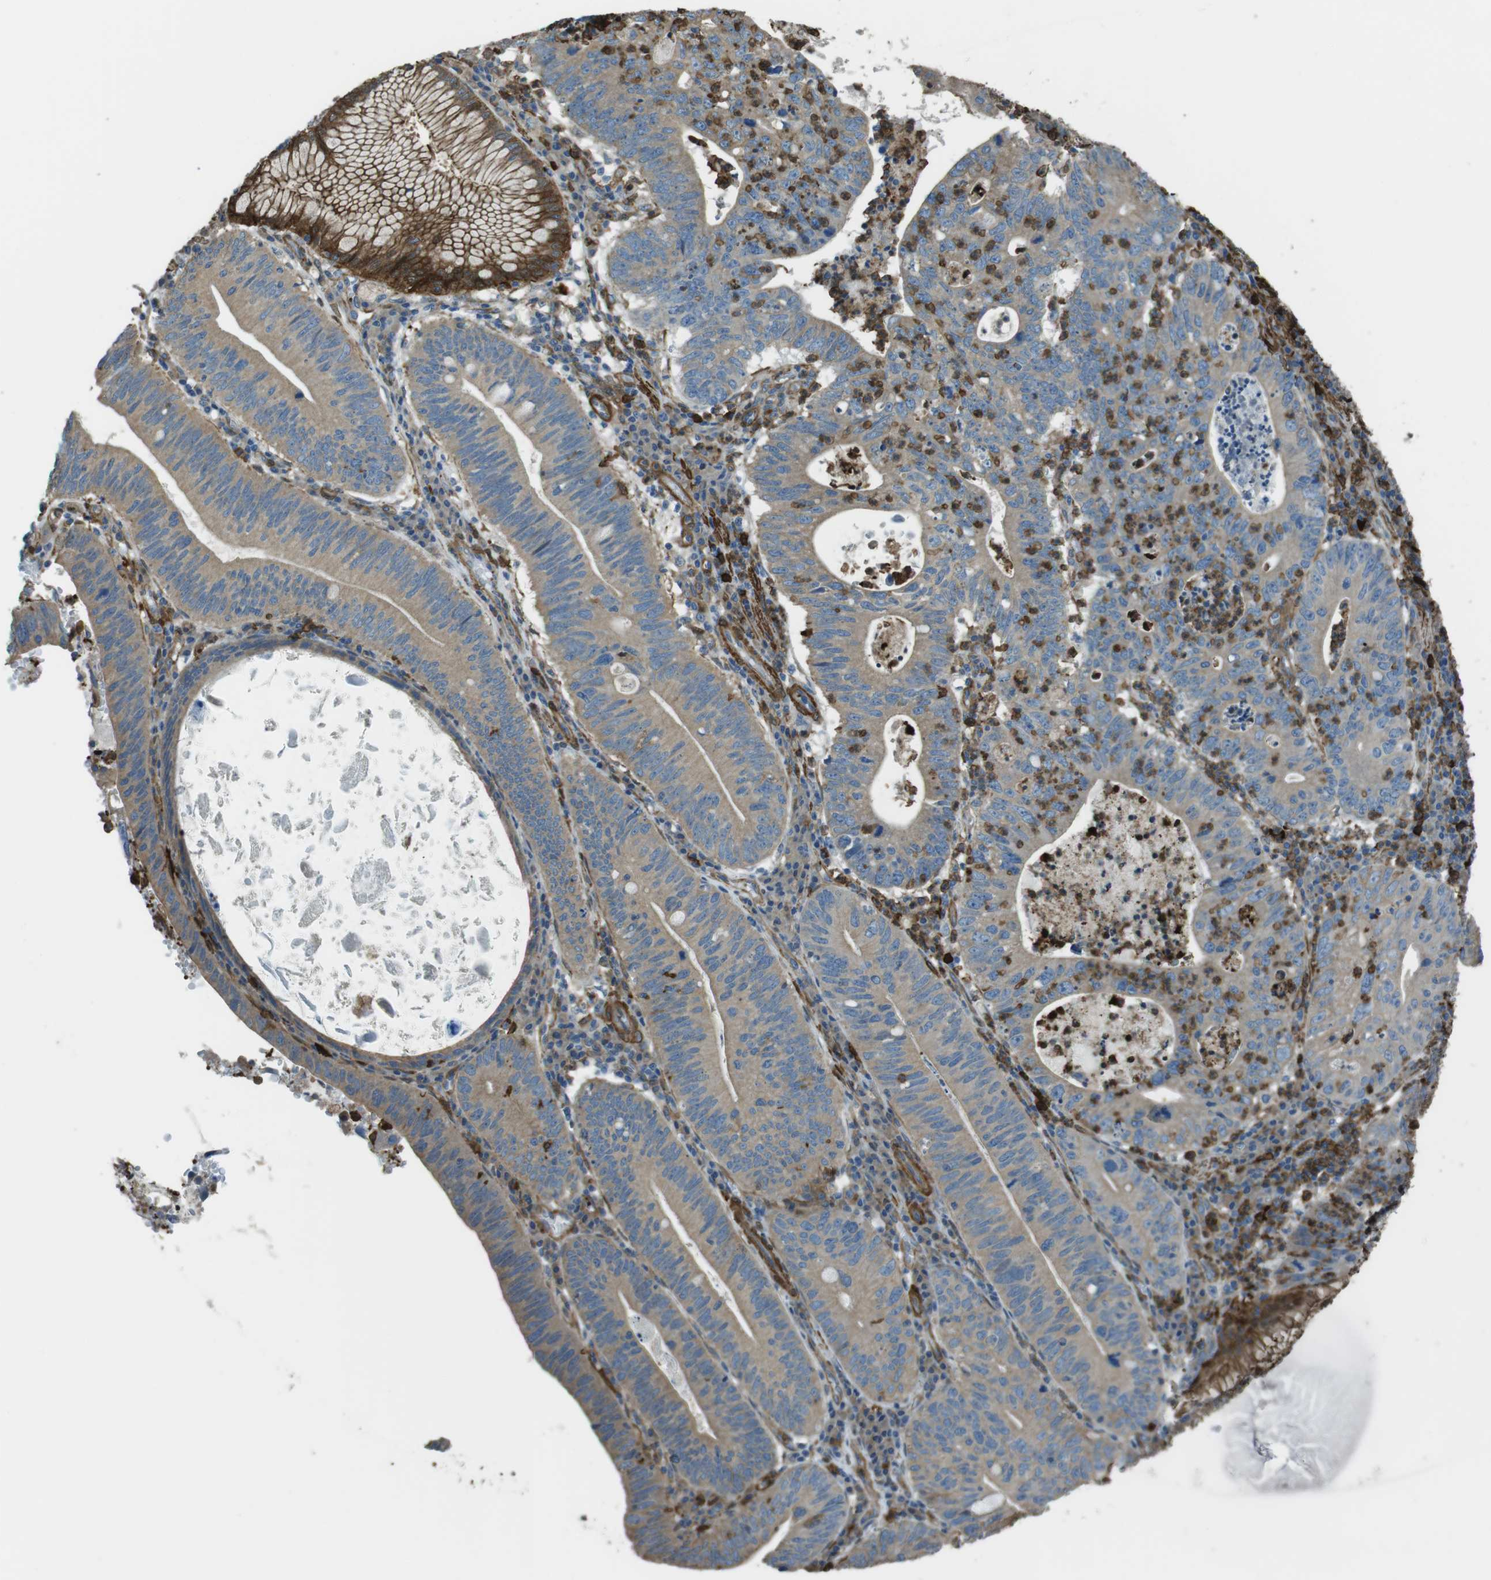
{"staining": {"intensity": "weak", "quantity": ">75%", "location": "cytoplasmic/membranous"}, "tissue": "stomach cancer", "cell_type": "Tumor cells", "image_type": "cancer", "snomed": [{"axis": "morphology", "description": "Adenocarcinoma, NOS"}, {"axis": "topography", "description": "Stomach"}], "caption": "Tumor cells reveal weak cytoplasmic/membranous expression in approximately >75% of cells in stomach cancer (adenocarcinoma).", "gene": "SFT2D1", "patient": {"sex": "male", "age": 59}}